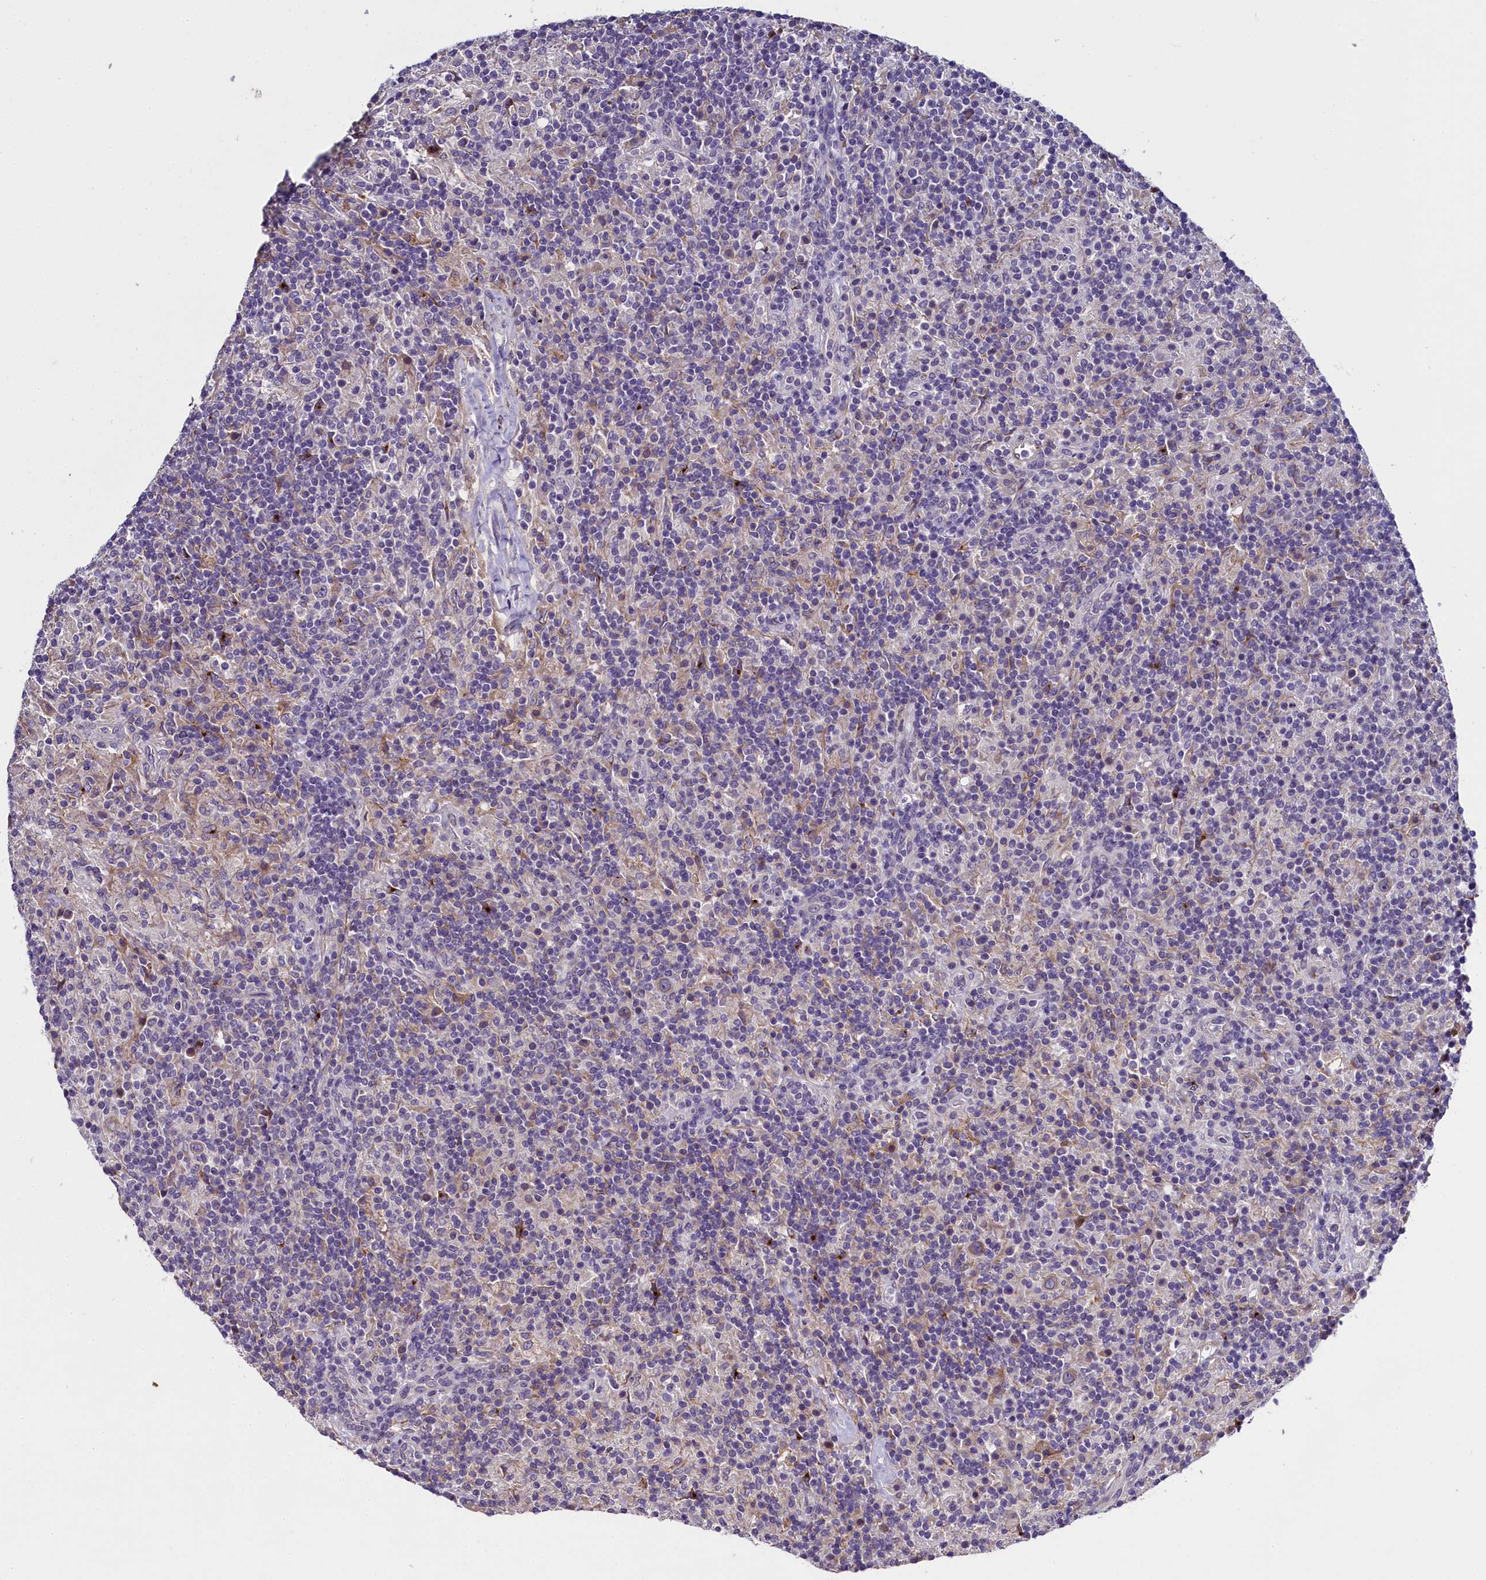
{"staining": {"intensity": "negative", "quantity": "none", "location": "none"}, "tissue": "lymphoma", "cell_type": "Tumor cells", "image_type": "cancer", "snomed": [{"axis": "morphology", "description": "Hodgkin's disease, NOS"}, {"axis": "topography", "description": "Lymph node"}], "caption": "Protein analysis of Hodgkin's disease exhibits no significant expression in tumor cells.", "gene": "MRC2", "patient": {"sex": "male", "age": 70}}